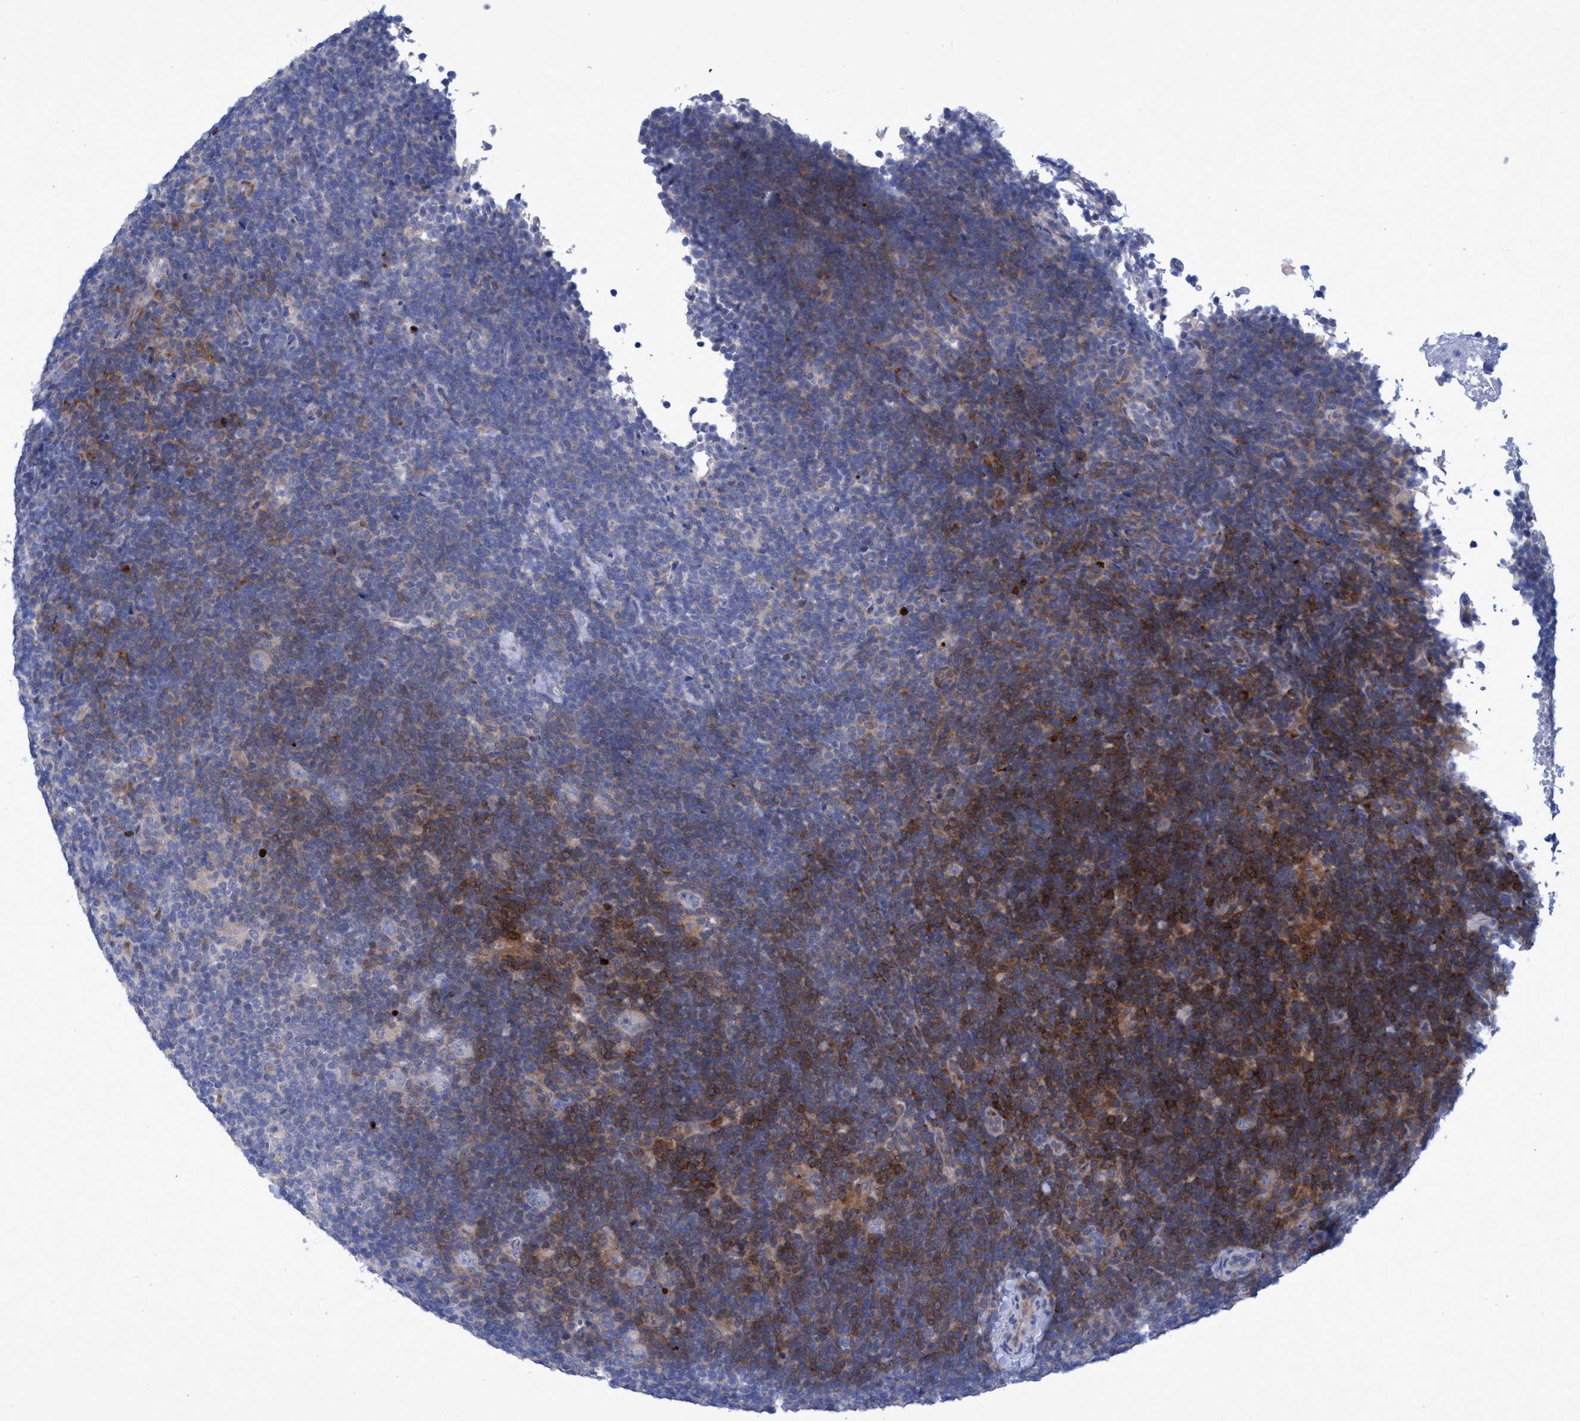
{"staining": {"intensity": "negative", "quantity": "none", "location": "none"}, "tissue": "lymphoma", "cell_type": "Tumor cells", "image_type": "cancer", "snomed": [{"axis": "morphology", "description": "Hodgkin's disease, NOS"}, {"axis": "topography", "description": "Lymph node"}], "caption": "A high-resolution image shows immunohistochemistry staining of lymphoma, which reveals no significant expression in tumor cells.", "gene": "R3HCC1", "patient": {"sex": "female", "age": 57}}